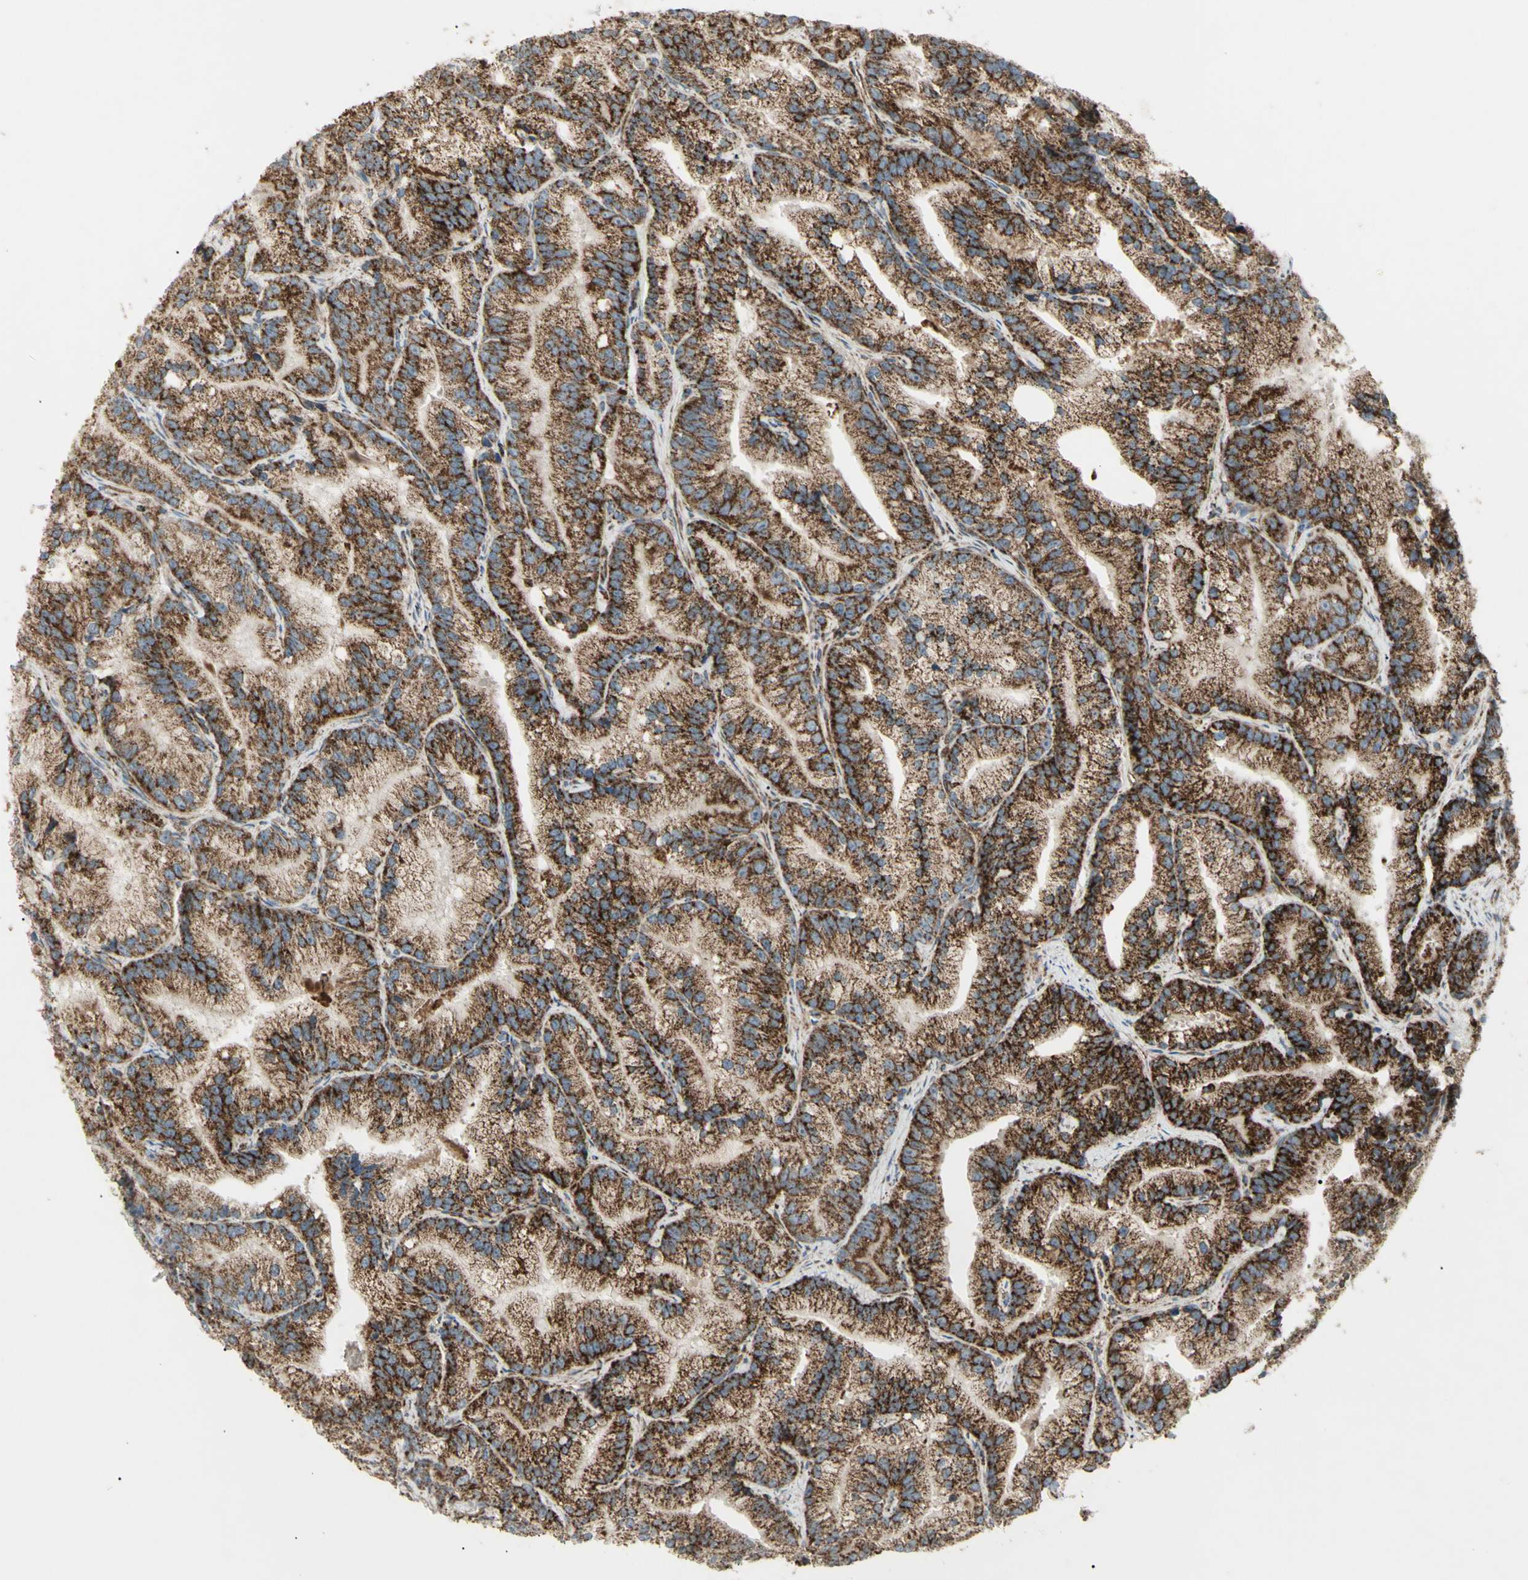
{"staining": {"intensity": "strong", "quantity": ">75%", "location": "cytoplasmic/membranous"}, "tissue": "prostate cancer", "cell_type": "Tumor cells", "image_type": "cancer", "snomed": [{"axis": "morphology", "description": "Adenocarcinoma, Low grade"}, {"axis": "topography", "description": "Prostate"}], "caption": "Immunohistochemical staining of prostate low-grade adenocarcinoma demonstrates high levels of strong cytoplasmic/membranous positivity in approximately >75% of tumor cells.", "gene": "CYB5R1", "patient": {"sex": "male", "age": 89}}